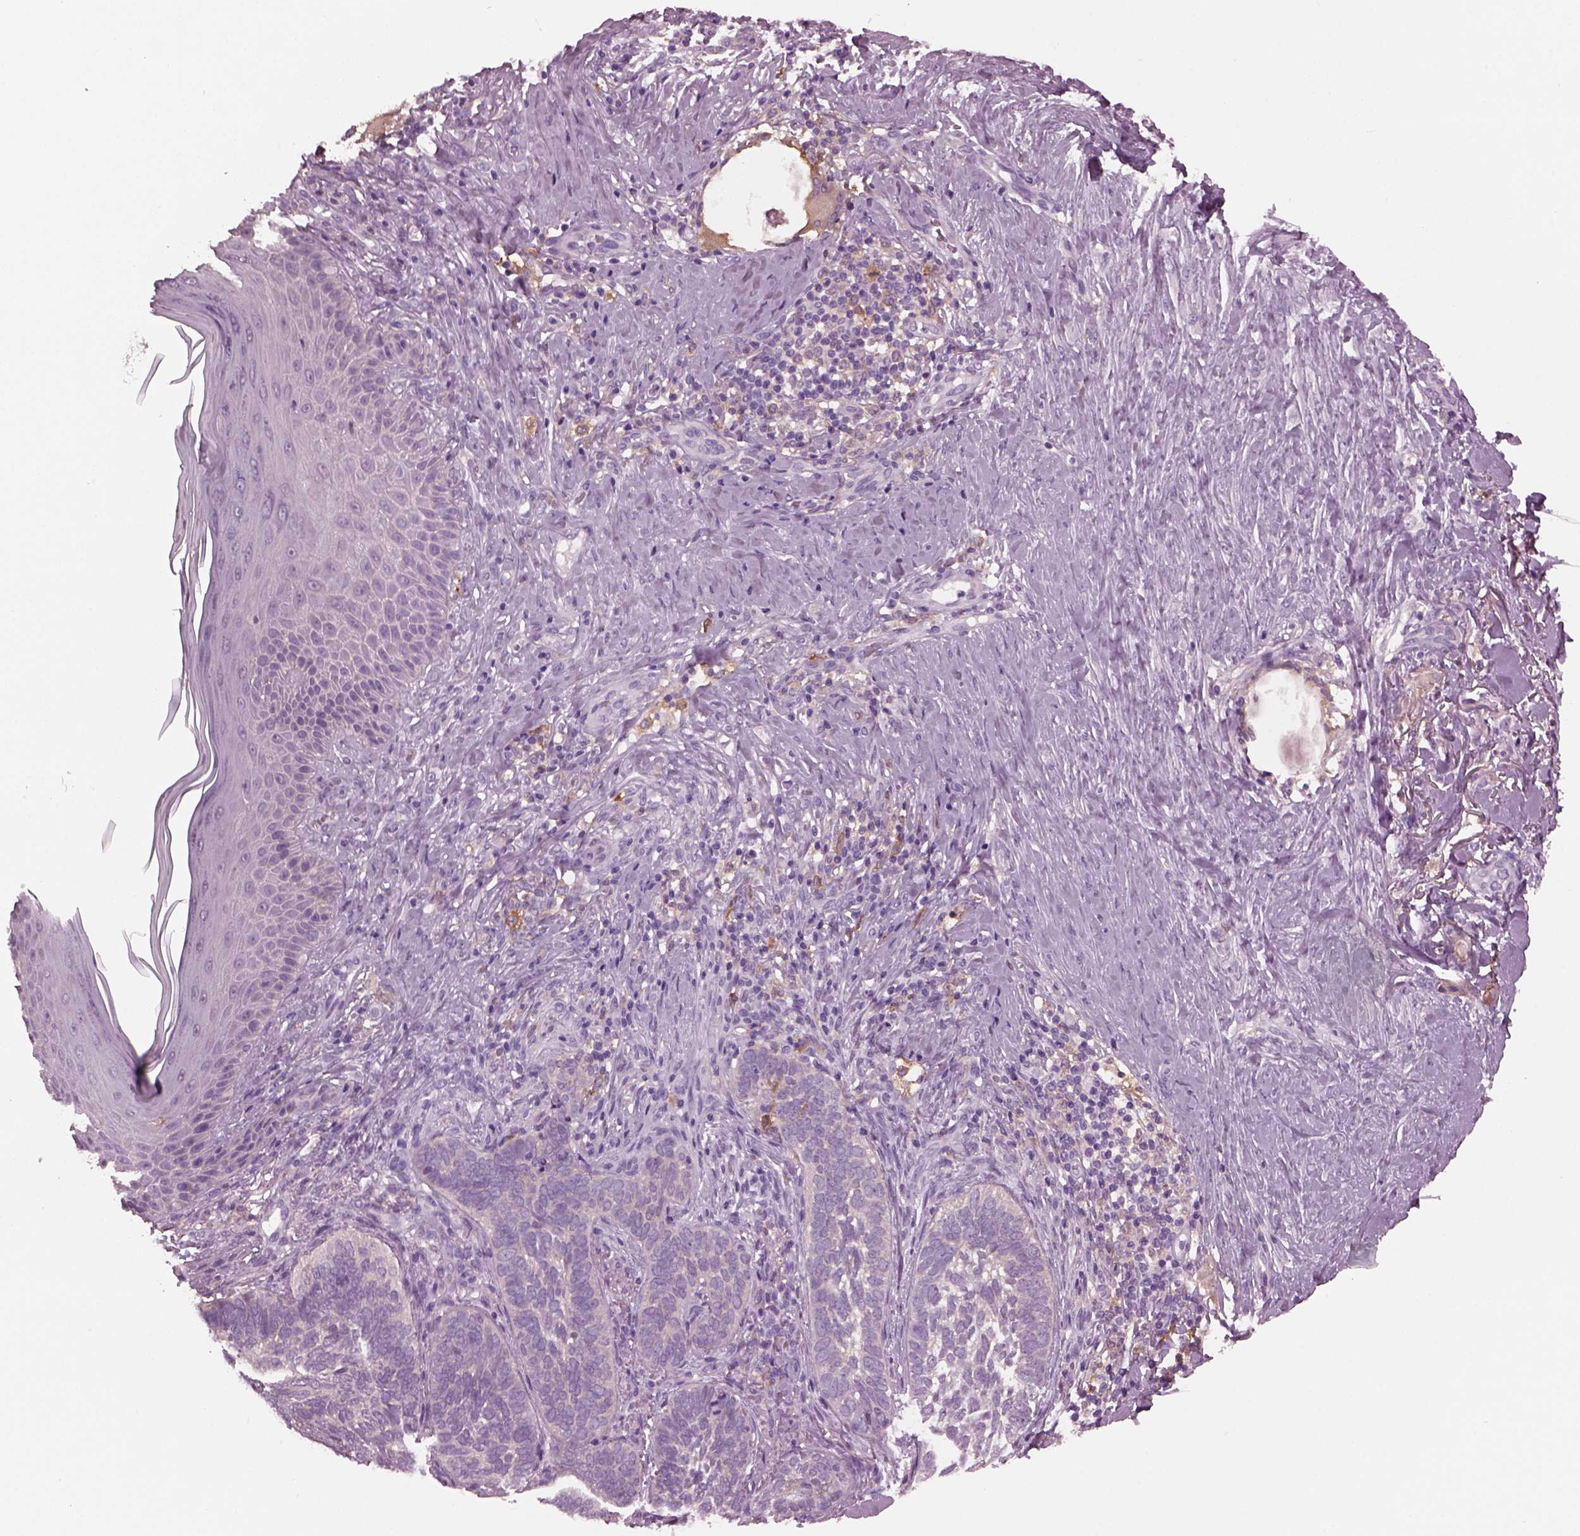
{"staining": {"intensity": "negative", "quantity": "none", "location": "none"}, "tissue": "skin cancer", "cell_type": "Tumor cells", "image_type": "cancer", "snomed": [{"axis": "morphology", "description": "Normal tissue, NOS"}, {"axis": "morphology", "description": "Basal cell carcinoma"}, {"axis": "topography", "description": "Skin"}], "caption": "DAB immunohistochemical staining of skin cancer (basal cell carcinoma) reveals no significant positivity in tumor cells.", "gene": "SHTN1", "patient": {"sex": "male", "age": 46}}